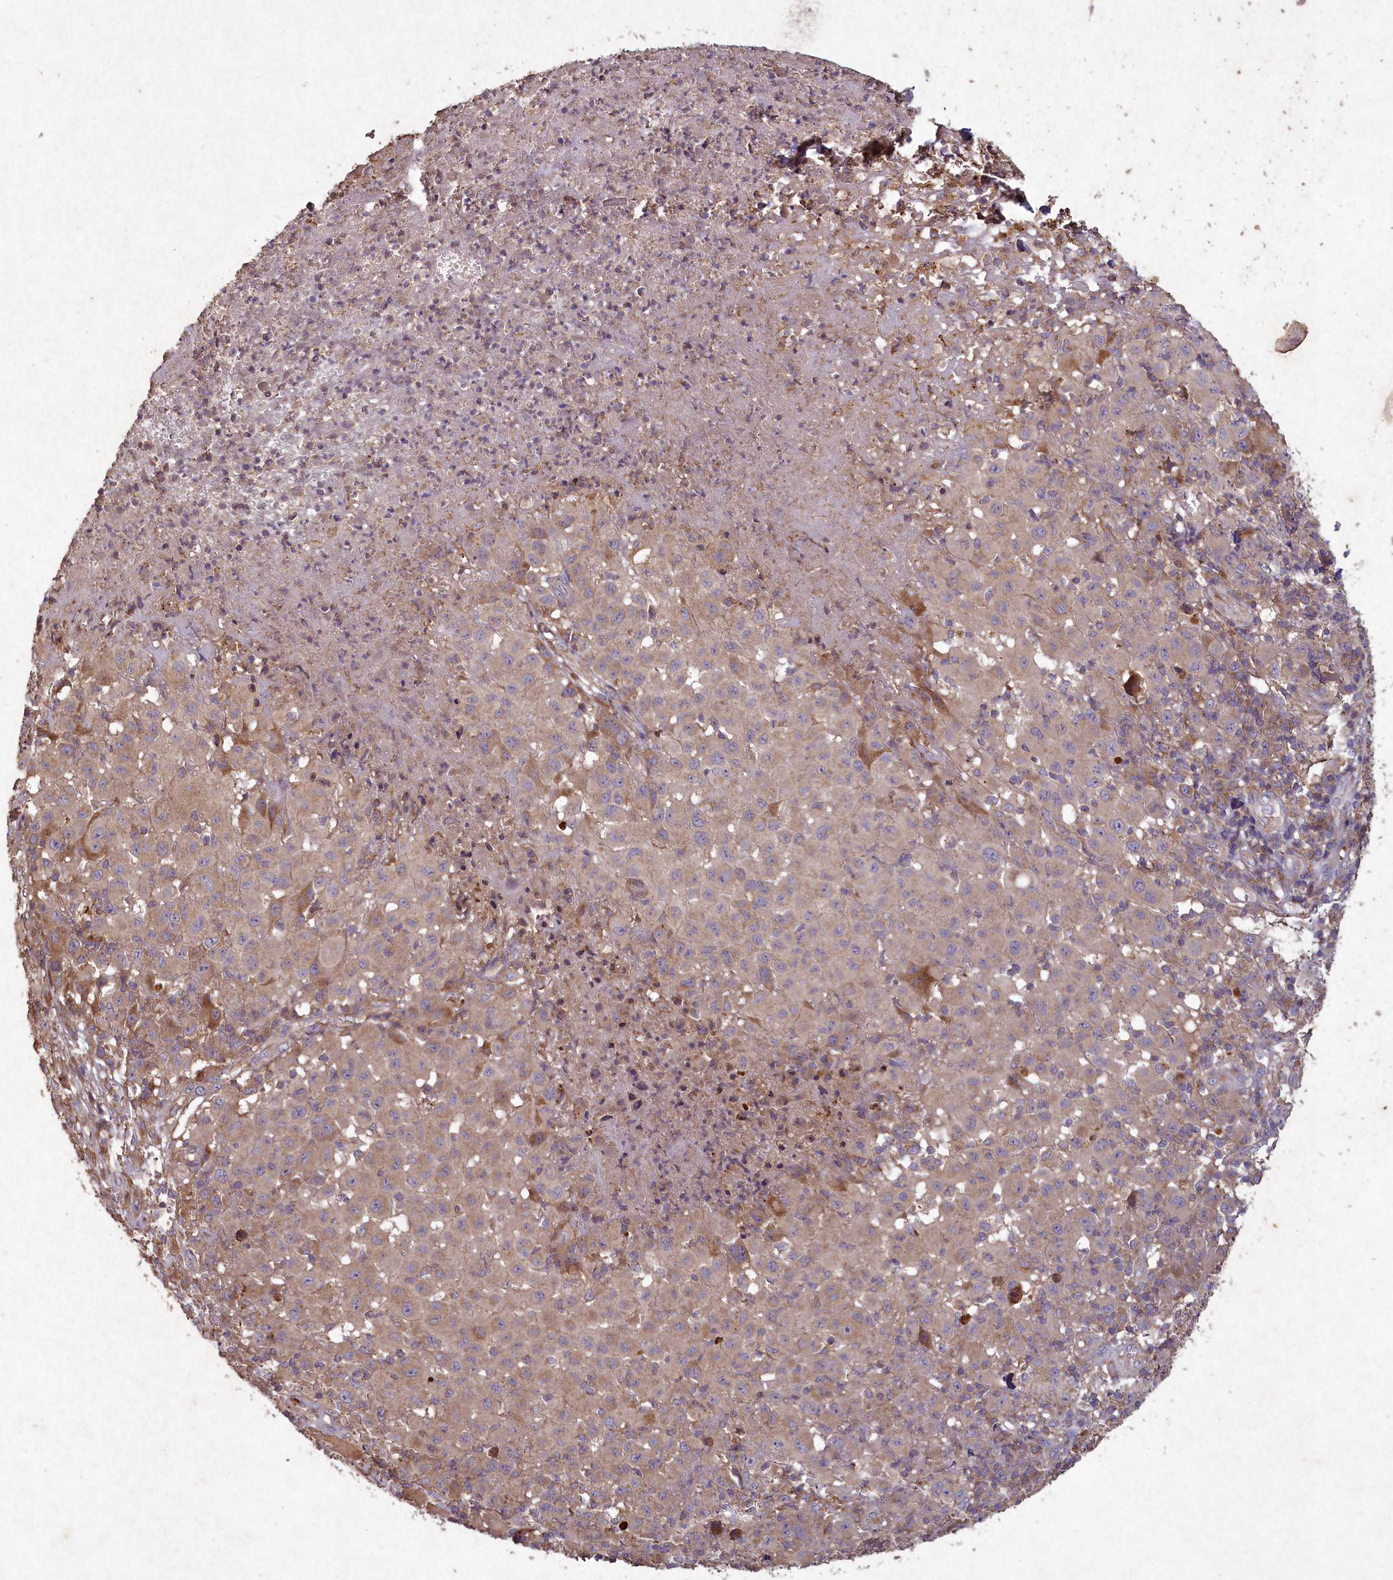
{"staining": {"intensity": "moderate", "quantity": "<25%", "location": "cytoplasmic/membranous"}, "tissue": "melanoma", "cell_type": "Tumor cells", "image_type": "cancer", "snomed": [{"axis": "morphology", "description": "Malignant melanoma, NOS"}, {"axis": "topography", "description": "Skin"}], "caption": "Human malignant melanoma stained with a brown dye demonstrates moderate cytoplasmic/membranous positive positivity in approximately <25% of tumor cells.", "gene": "CIAO2B", "patient": {"sex": "male", "age": 73}}